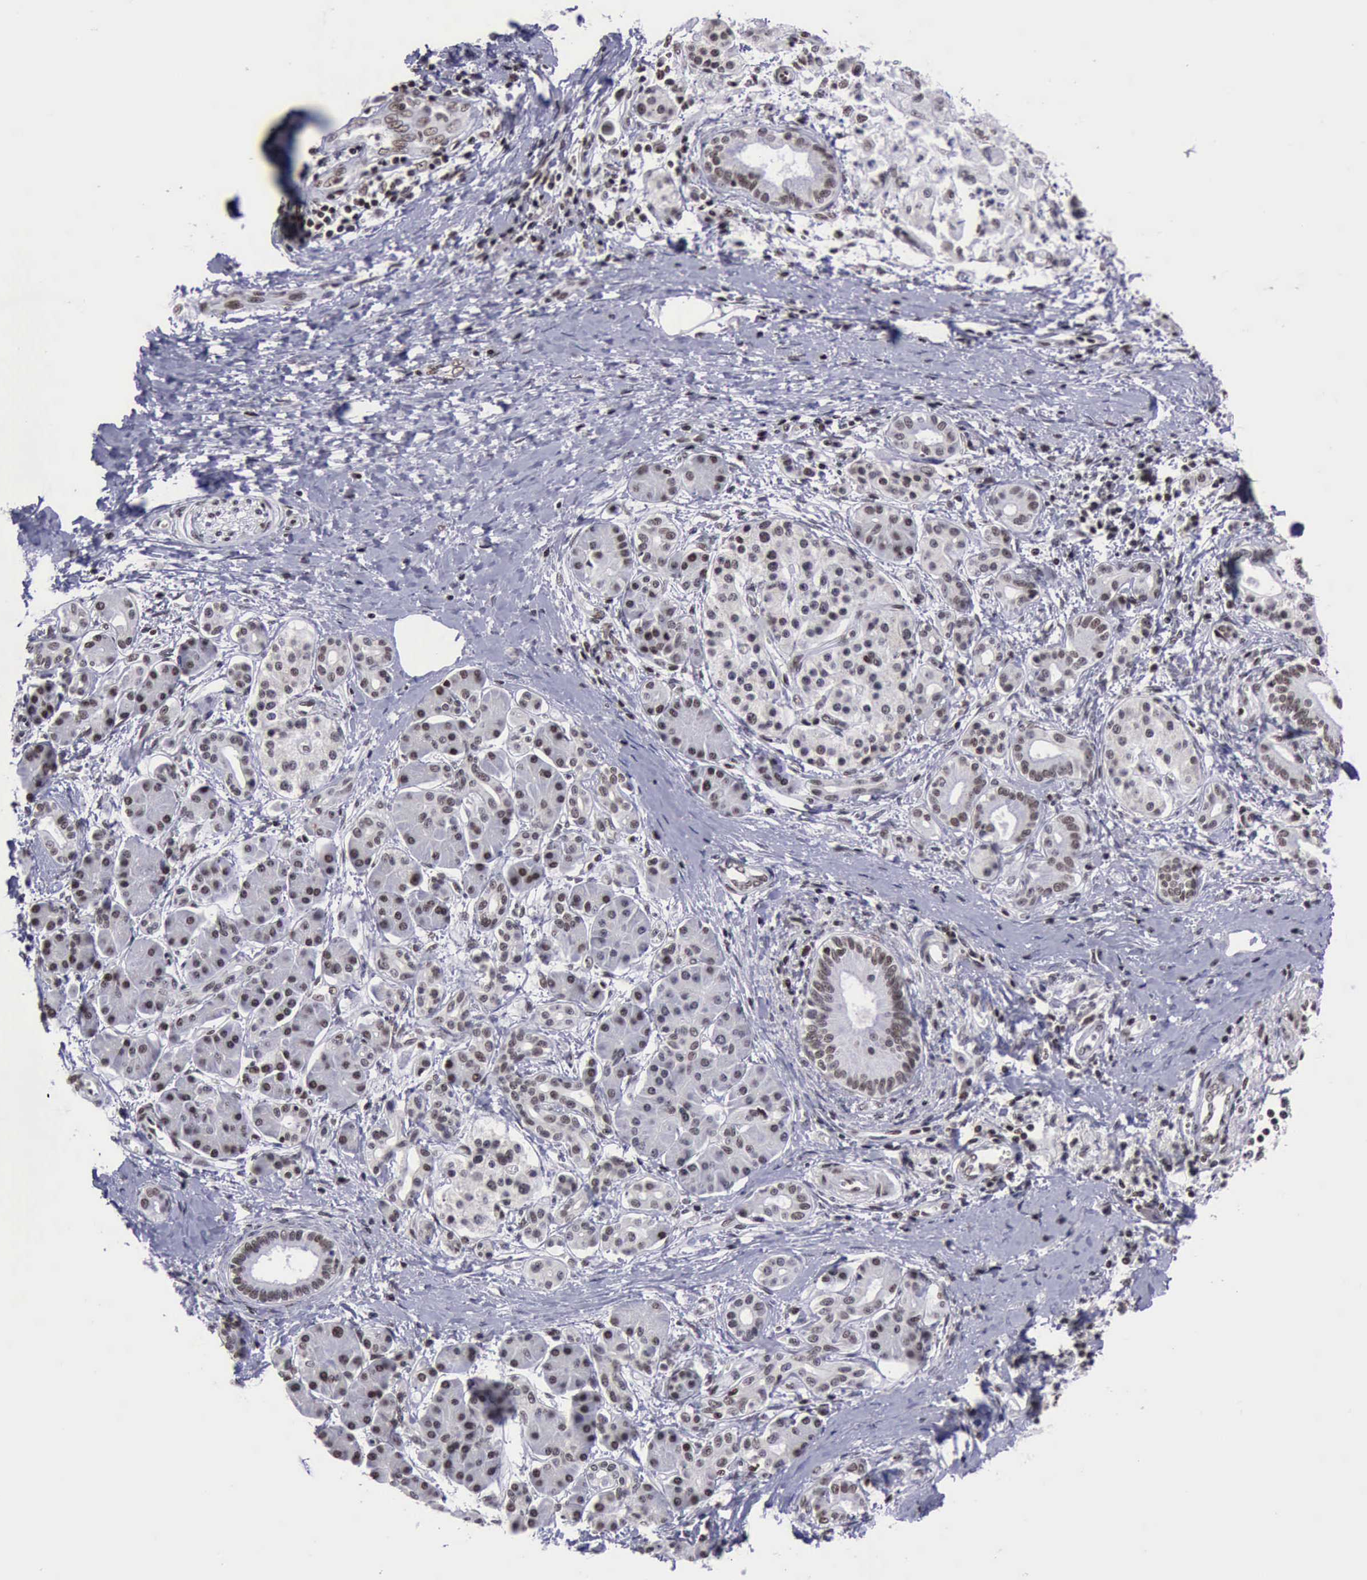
{"staining": {"intensity": "moderate", "quantity": "25%-75%", "location": "nuclear"}, "tissue": "pancreatic cancer", "cell_type": "Tumor cells", "image_type": "cancer", "snomed": [{"axis": "morphology", "description": "Adenocarcinoma, NOS"}, {"axis": "topography", "description": "Pancreas"}], "caption": "Immunohistochemistry of pancreatic cancer exhibits medium levels of moderate nuclear staining in approximately 25%-75% of tumor cells.", "gene": "YY1", "patient": {"sex": "female", "age": 66}}